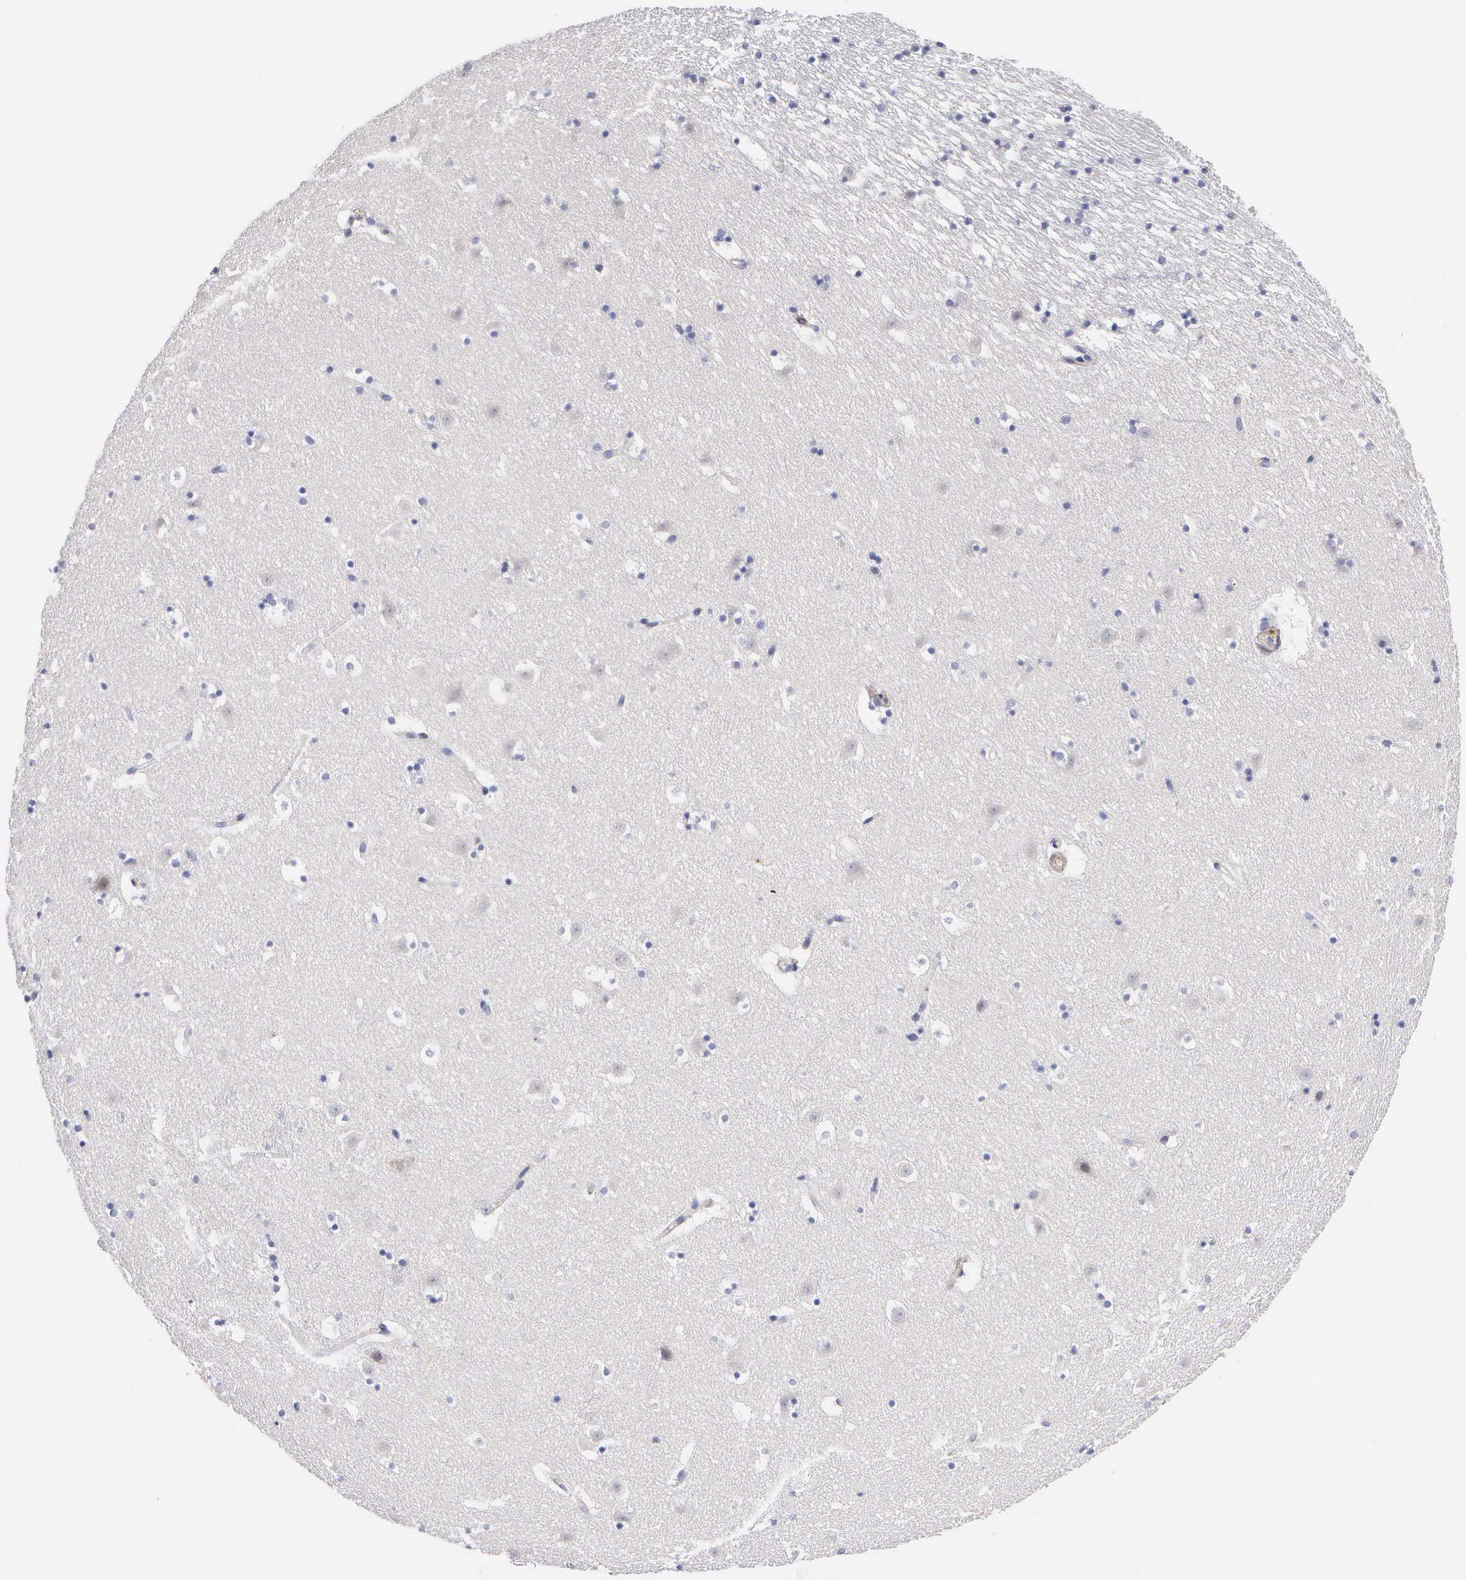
{"staining": {"intensity": "negative", "quantity": "none", "location": "none"}, "tissue": "caudate", "cell_type": "Glial cells", "image_type": "normal", "snomed": [{"axis": "morphology", "description": "Normal tissue, NOS"}, {"axis": "topography", "description": "Lateral ventricle wall"}], "caption": "Human caudate stained for a protein using immunohistochemistry (IHC) displays no positivity in glial cells.", "gene": "ELFN2", "patient": {"sex": "male", "age": 45}}